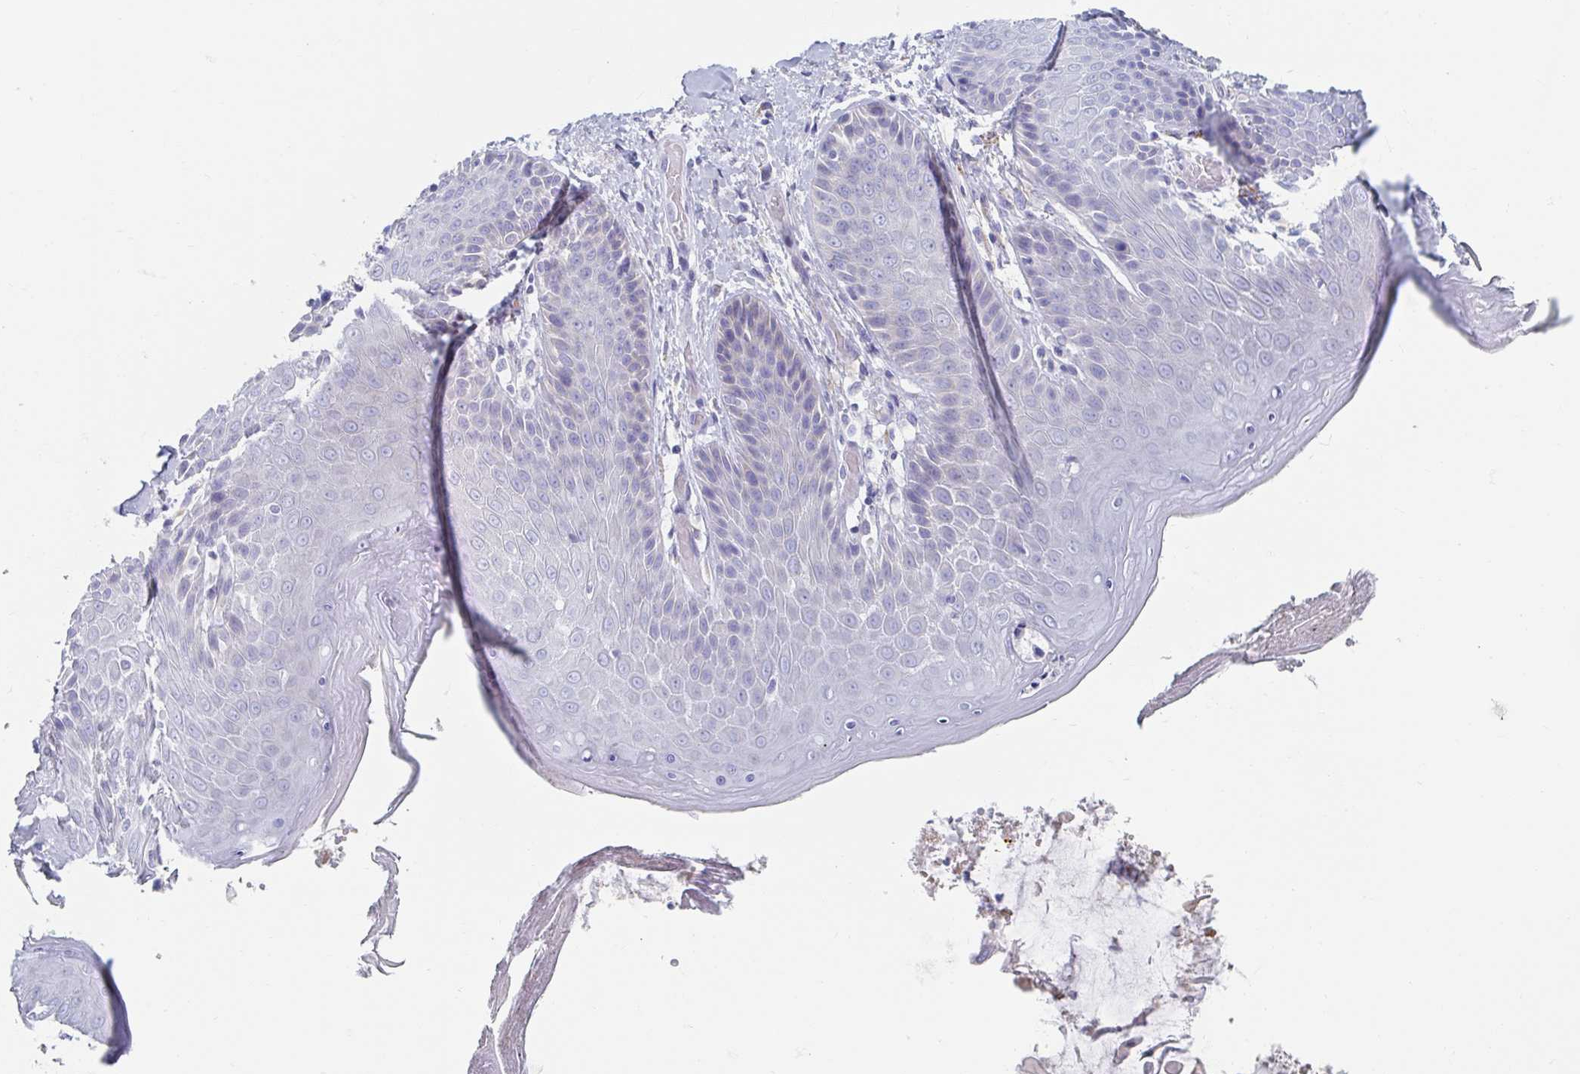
{"staining": {"intensity": "negative", "quantity": "none", "location": "none"}, "tissue": "skin", "cell_type": "Epidermal cells", "image_type": "normal", "snomed": [{"axis": "morphology", "description": "Normal tissue, NOS"}, {"axis": "topography", "description": "Anal"}, {"axis": "topography", "description": "Peripheral nerve tissue"}], "caption": "DAB (3,3'-diaminobenzidine) immunohistochemical staining of normal human skin exhibits no significant staining in epidermal cells.", "gene": "MYLK2", "patient": {"sex": "male", "age": 51}}